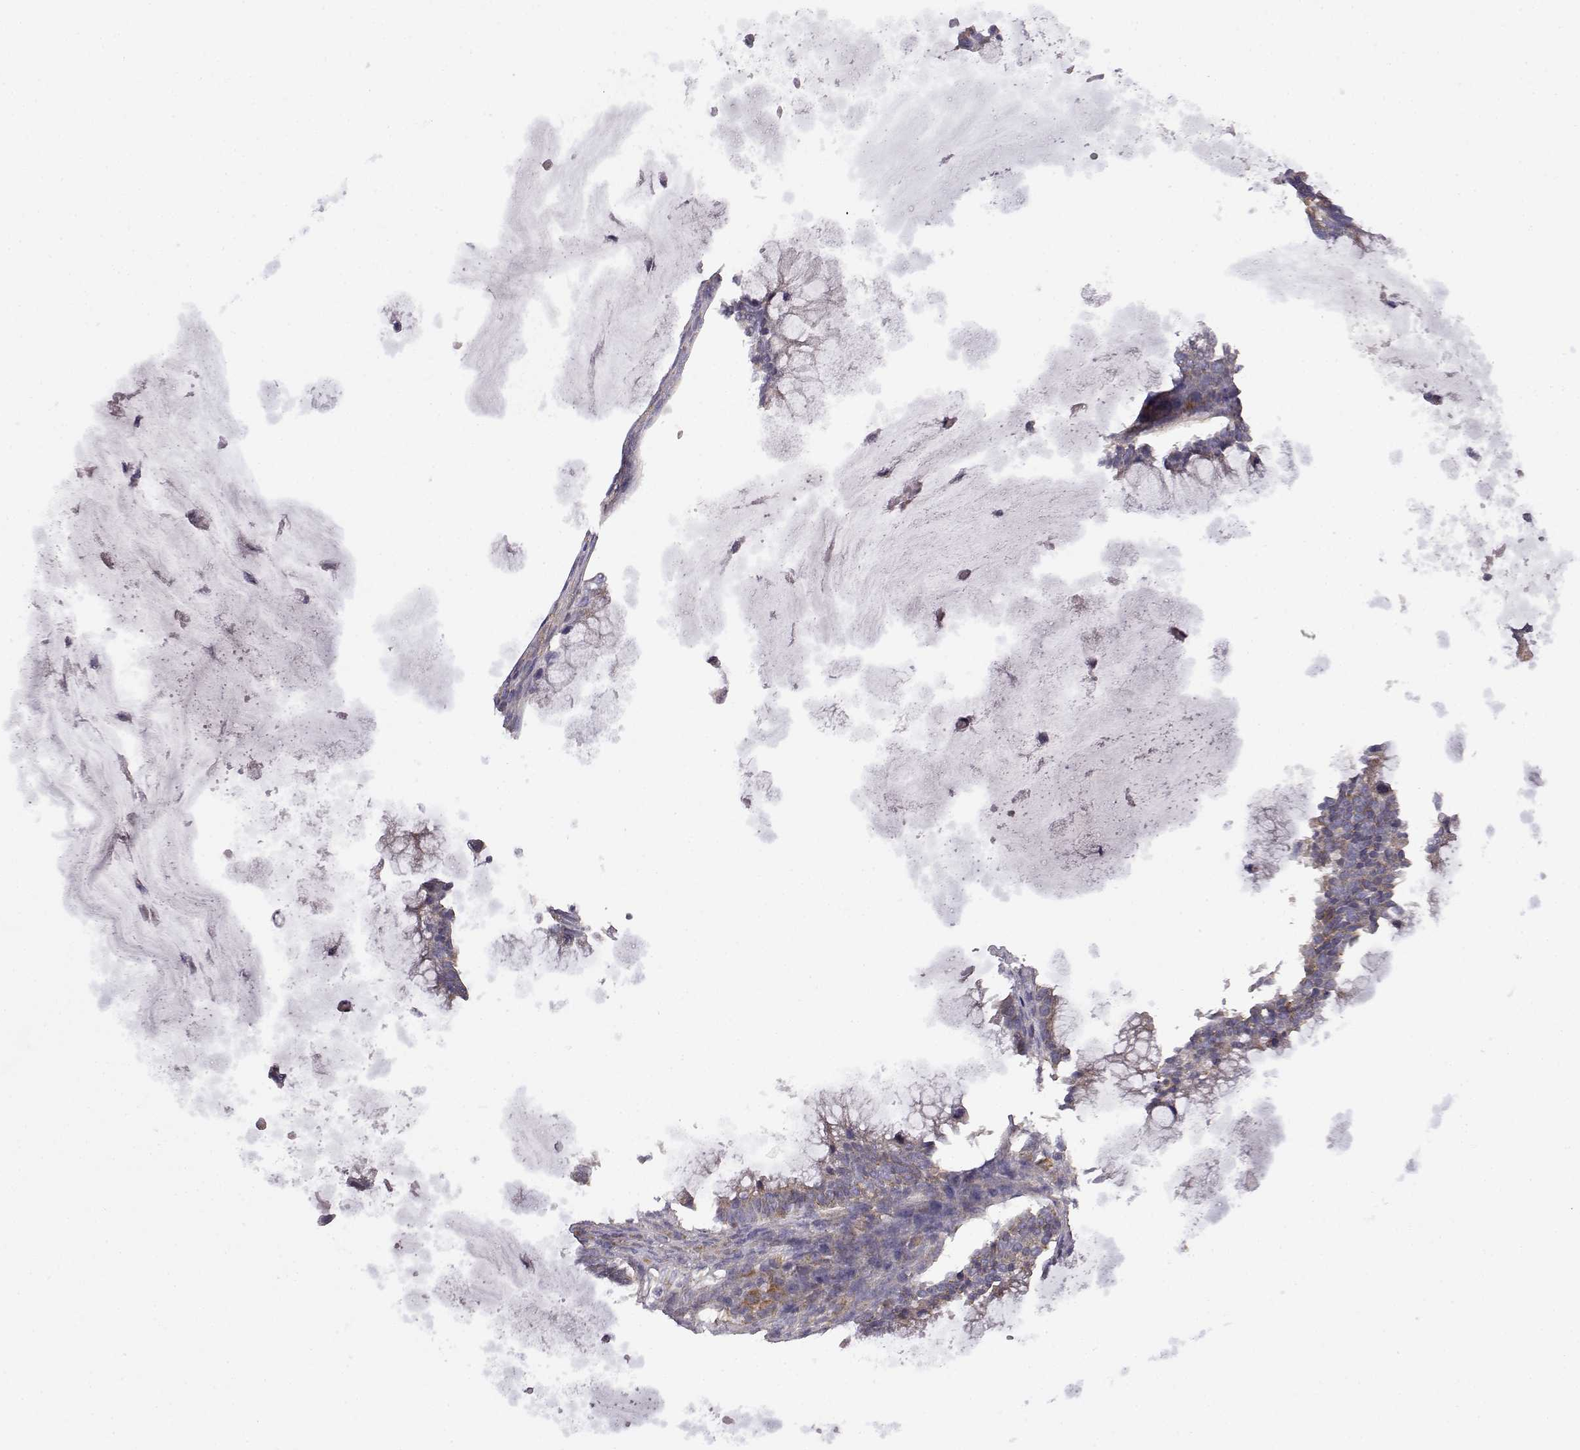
{"staining": {"intensity": "weak", "quantity": "<25%", "location": "cytoplasmic/membranous"}, "tissue": "ovarian cancer", "cell_type": "Tumor cells", "image_type": "cancer", "snomed": [{"axis": "morphology", "description": "Cystadenocarcinoma, mucinous, NOS"}, {"axis": "topography", "description": "Ovary"}], "caption": "An immunohistochemistry image of ovarian mucinous cystadenocarcinoma is shown. There is no staining in tumor cells of ovarian mucinous cystadenocarcinoma.", "gene": "DDC", "patient": {"sex": "female", "age": 38}}